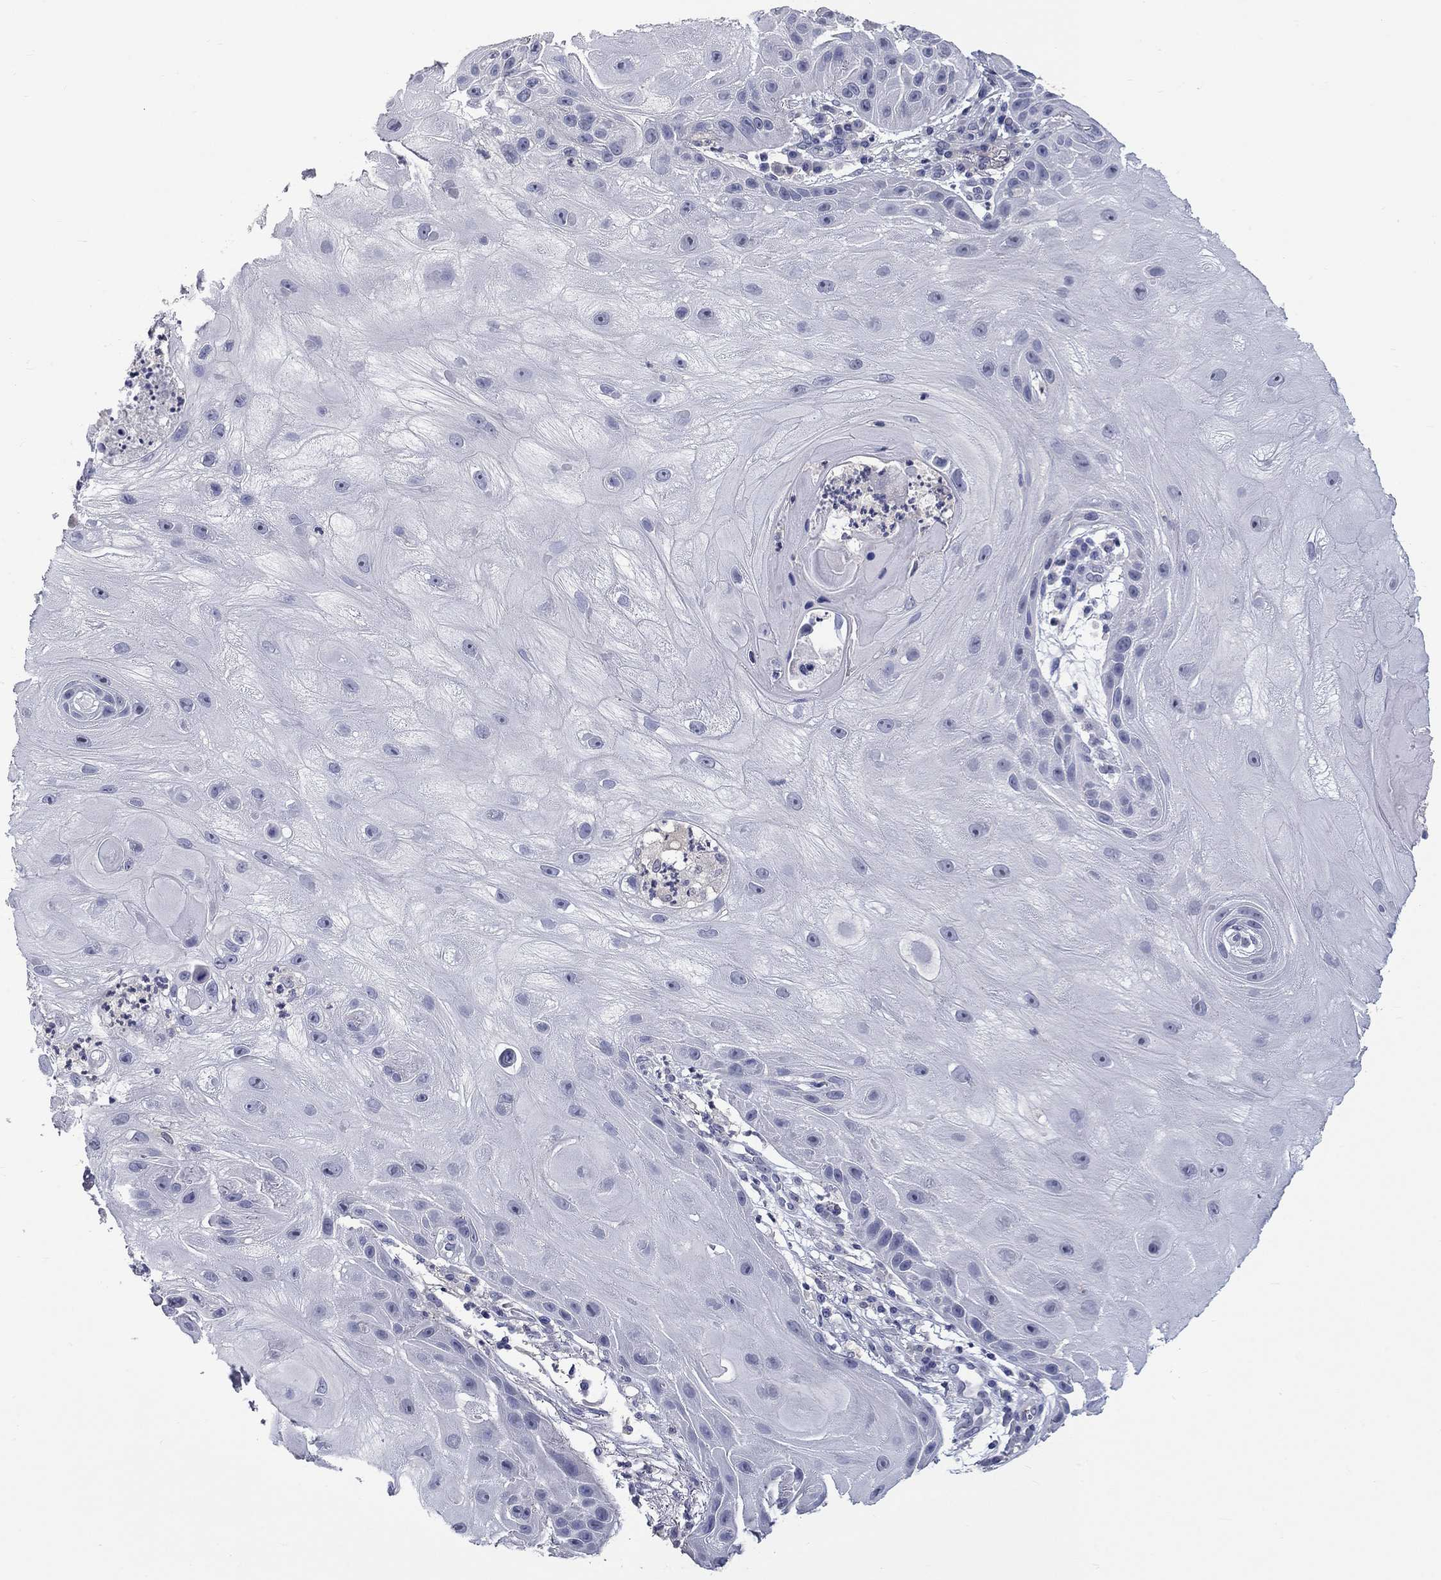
{"staining": {"intensity": "negative", "quantity": "none", "location": "none"}, "tissue": "skin cancer", "cell_type": "Tumor cells", "image_type": "cancer", "snomed": [{"axis": "morphology", "description": "Normal tissue, NOS"}, {"axis": "morphology", "description": "Squamous cell carcinoma, NOS"}, {"axis": "topography", "description": "Skin"}], "caption": "The immunohistochemistry (IHC) image has no significant expression in tumor cells of skin squamous cell carcinoma tissue.", "gene": "PLEK", "patient": {"sex": "male", "age": 79}}